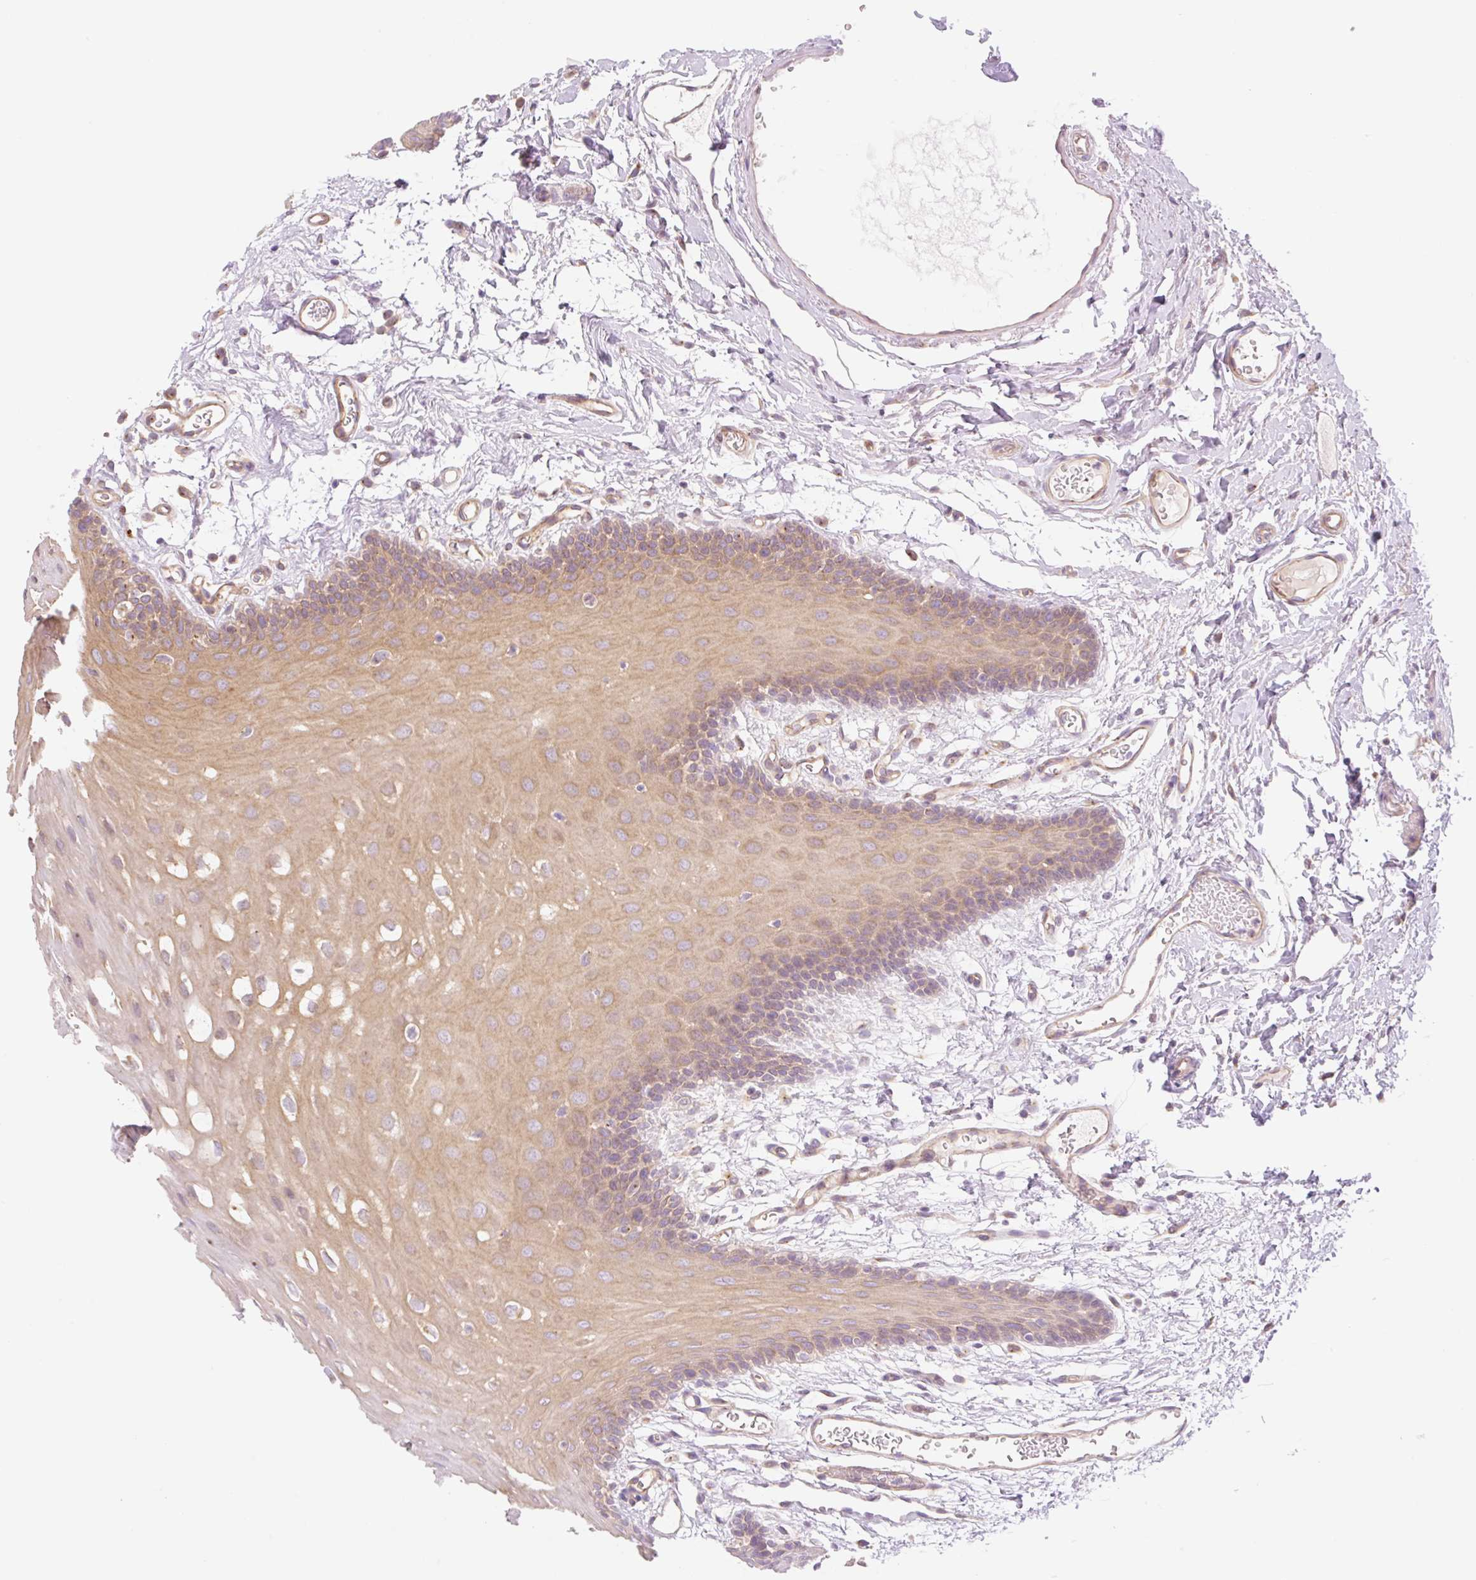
{"staining": {"intensity": "weak", "quantity": ">75%", "location": "cytoplasmic/membranous"}, "tissue": "oral mucosa", "cell_type": "Squamous epithelial cells", "image_type": "normal", "snomed": [{"axis": "morphology", "description": "Normal tissue, NOS"}, {"axis": "topography", "description": "Oral tissue"}, {"axis": "topography", "description": "Tounge, NOS"}], "caption": "Immunohistochemical staining of normal human oral mucosa reveals low levels of weak cytoplasmic/membranous positivity in about >75% of squamous epithelial cells.", "gene": "NLRP5", "patient": {"sex": "female", "age": 60}}